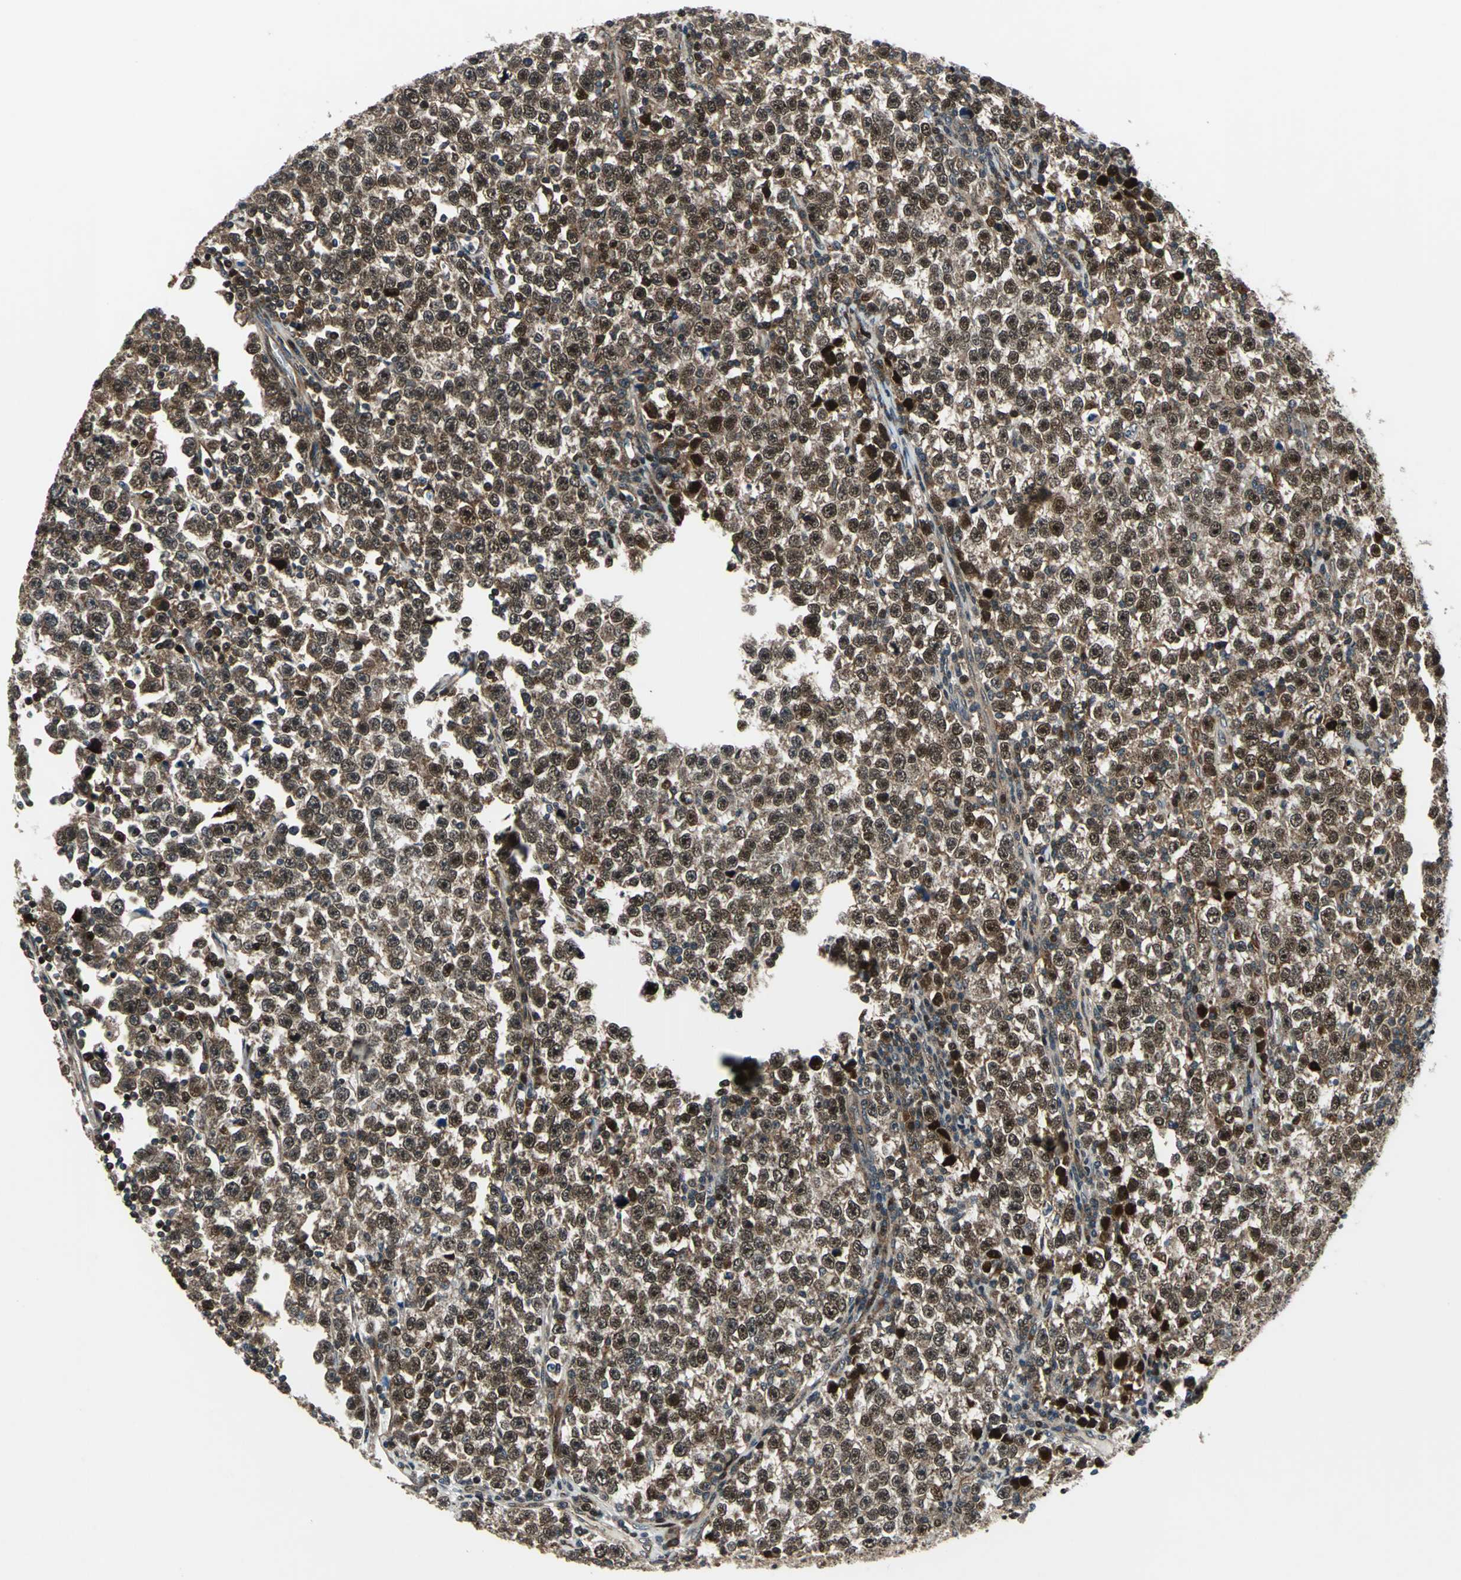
{"staining": {"intensity": "strong", "quantity": ">75%", "location": "nuclear"}, "tissue": "testis cancer", "cell_type": "Tumor cells", "image_type": "cancer", "snomed": [{"axis": "morphology", "description": "Seminoma, NOS"}, {"axis": "topography", "description": "Testis"}], "caption": "Protein analysis of seminoma (testis) tissue exhibits strong nuclear staining in about >75% of tumor cells. The protein is shown in brown color, while the nuclei are stained blue.", "gene": "AATF", "patient": {"sex": "male", "age": 43}}